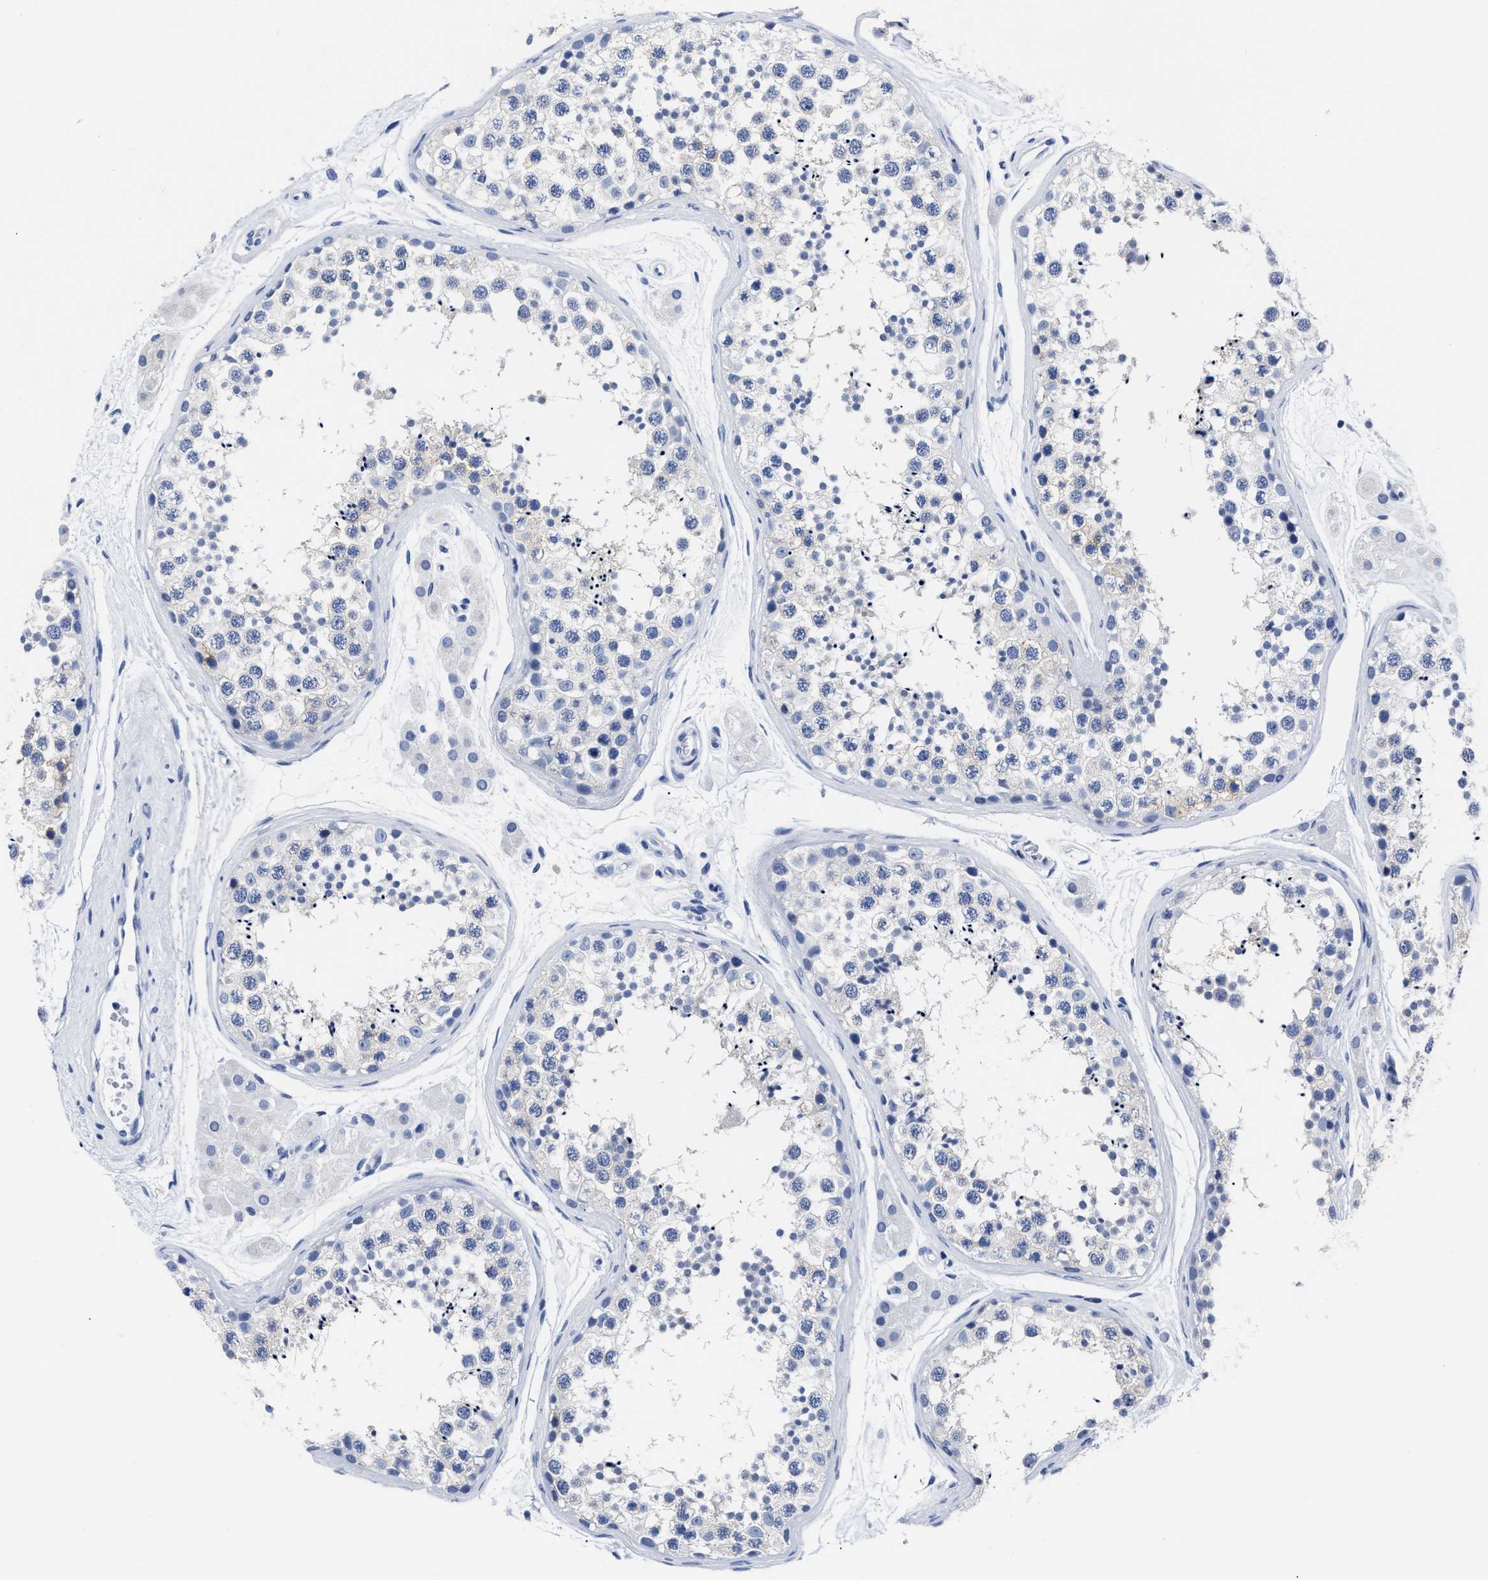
{"staining": {"intensity": "negative", "quantity": "none", "location": "none"}, "tissue": "testis", "cell_type": "Cells in seminiferous ducts", "image_type": "normal", "snomed": [{"axis": "morphology", "description": "Normal tissue, NOS"}, {"axis": "topography", "description": "Testis"}], "caption": "Cells in seminiferous ducts are negative for brown protein staining in benign testis. (DAB IHC, high magnification).", "gene": "ALPG", "patient": {"sex": "male", "age": 56}}